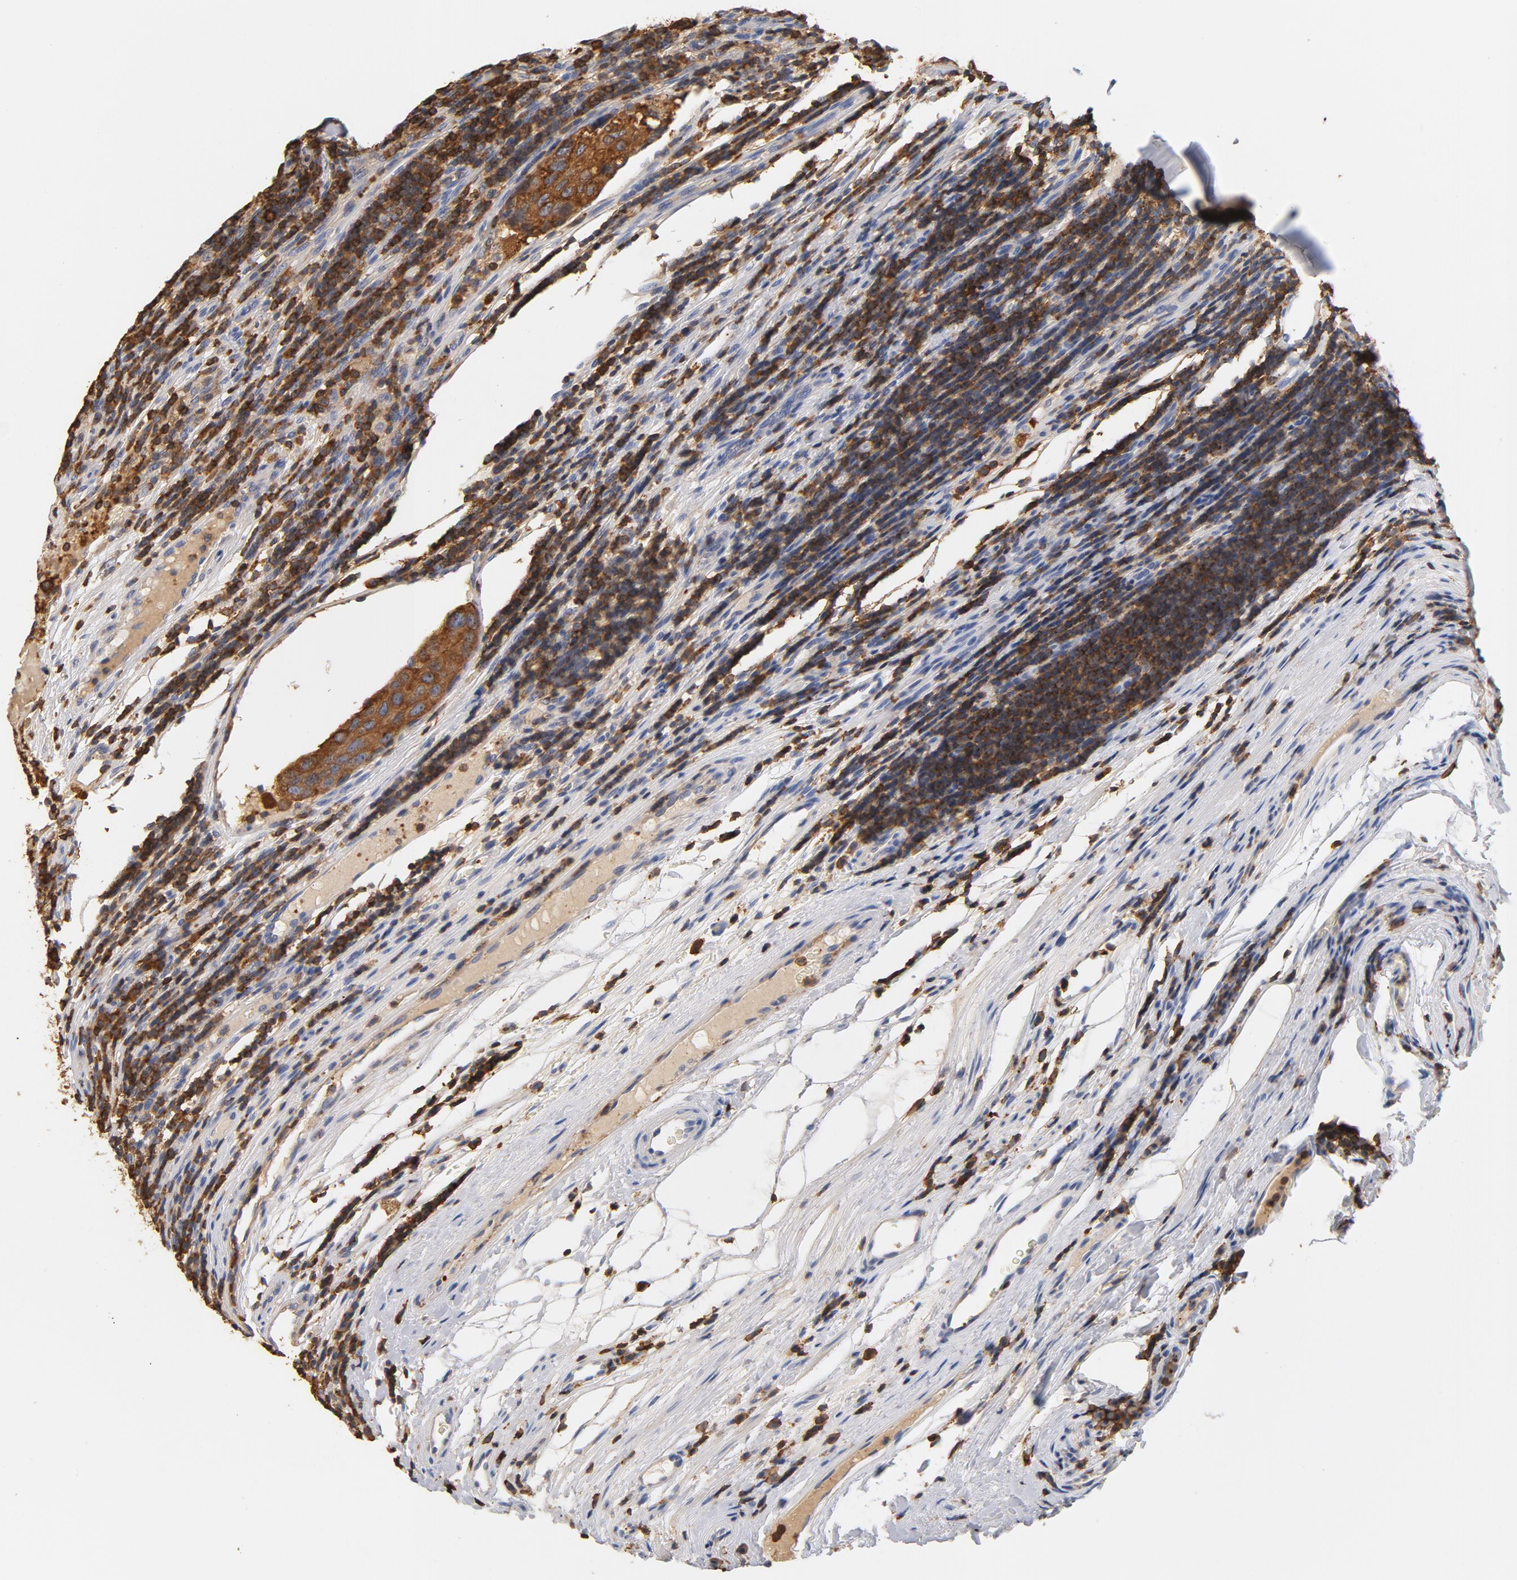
{"staining": {"intensity": "strong", "quantity": ">75%", "location": "cytoplasmic/membranous"}, "tissue": "urothelial cancer", "cell_type": "Tumor cells", "image_type": "cancer", "snomed": [{"axis": "morphology", "description": "Urothelial carcinoma, High grade"}, {"axis": "topography", "description": "Lymph node"}, {"axis": "topography", "description": "Urinary bladder"}], "caption": "Immunohistochemical staining of urothelial carcinoma (high-grade) reveals high levels of strong cytoplasmic/membranous expression in about >75% of tumor cells. The staining was performed using DAB (3,3'-diaminobenzidine), with brown indicating positive protein expression. Nuclei are stained blue with hematoxylin.", "gene": "EZR", "patient": {"sex": "male", "age": 51}}